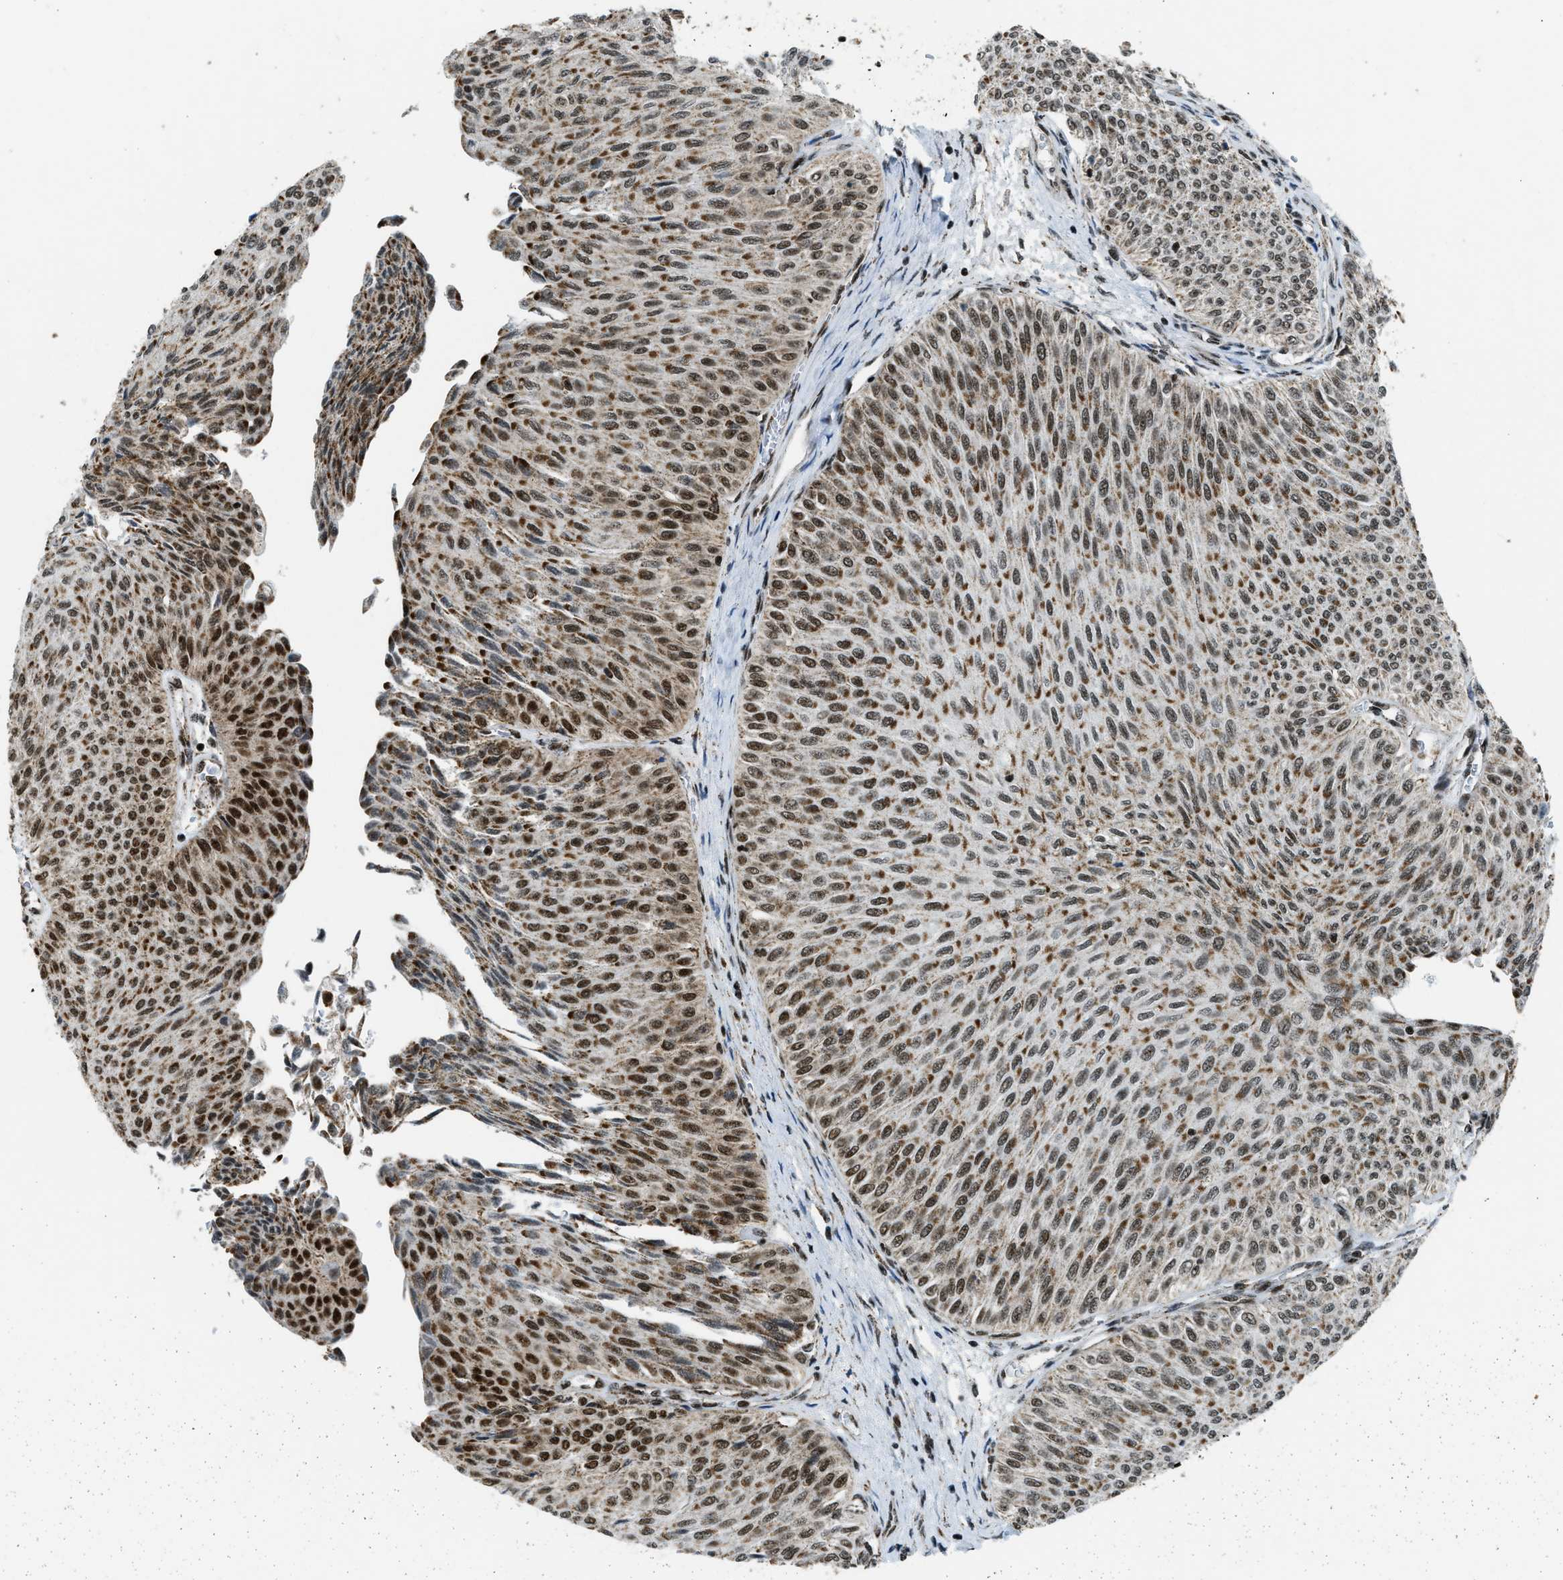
{"staining": {"intensity": "moderate", "quantity": ">75%", "location": "cytoplasmic/membranous,nuclear"}, "tissue": "urothelial cancer", "cell_type": "Tumor cells", "image_type": "cancer", "snomed": [{"axis": "morphology", "description": "Urothelial carcinoma, Low grade"}, {"axis": "topography", "description": "Urinary bladder"}], "caption": "A medium amount of moderate cytoplasmic/membranous and nuclear expression is present in about >75% of tumor cells in low-grade urothelial carcinoma tissue.", "gene": "GABPB1", "patient": {"sex": "male", "age": 78}}